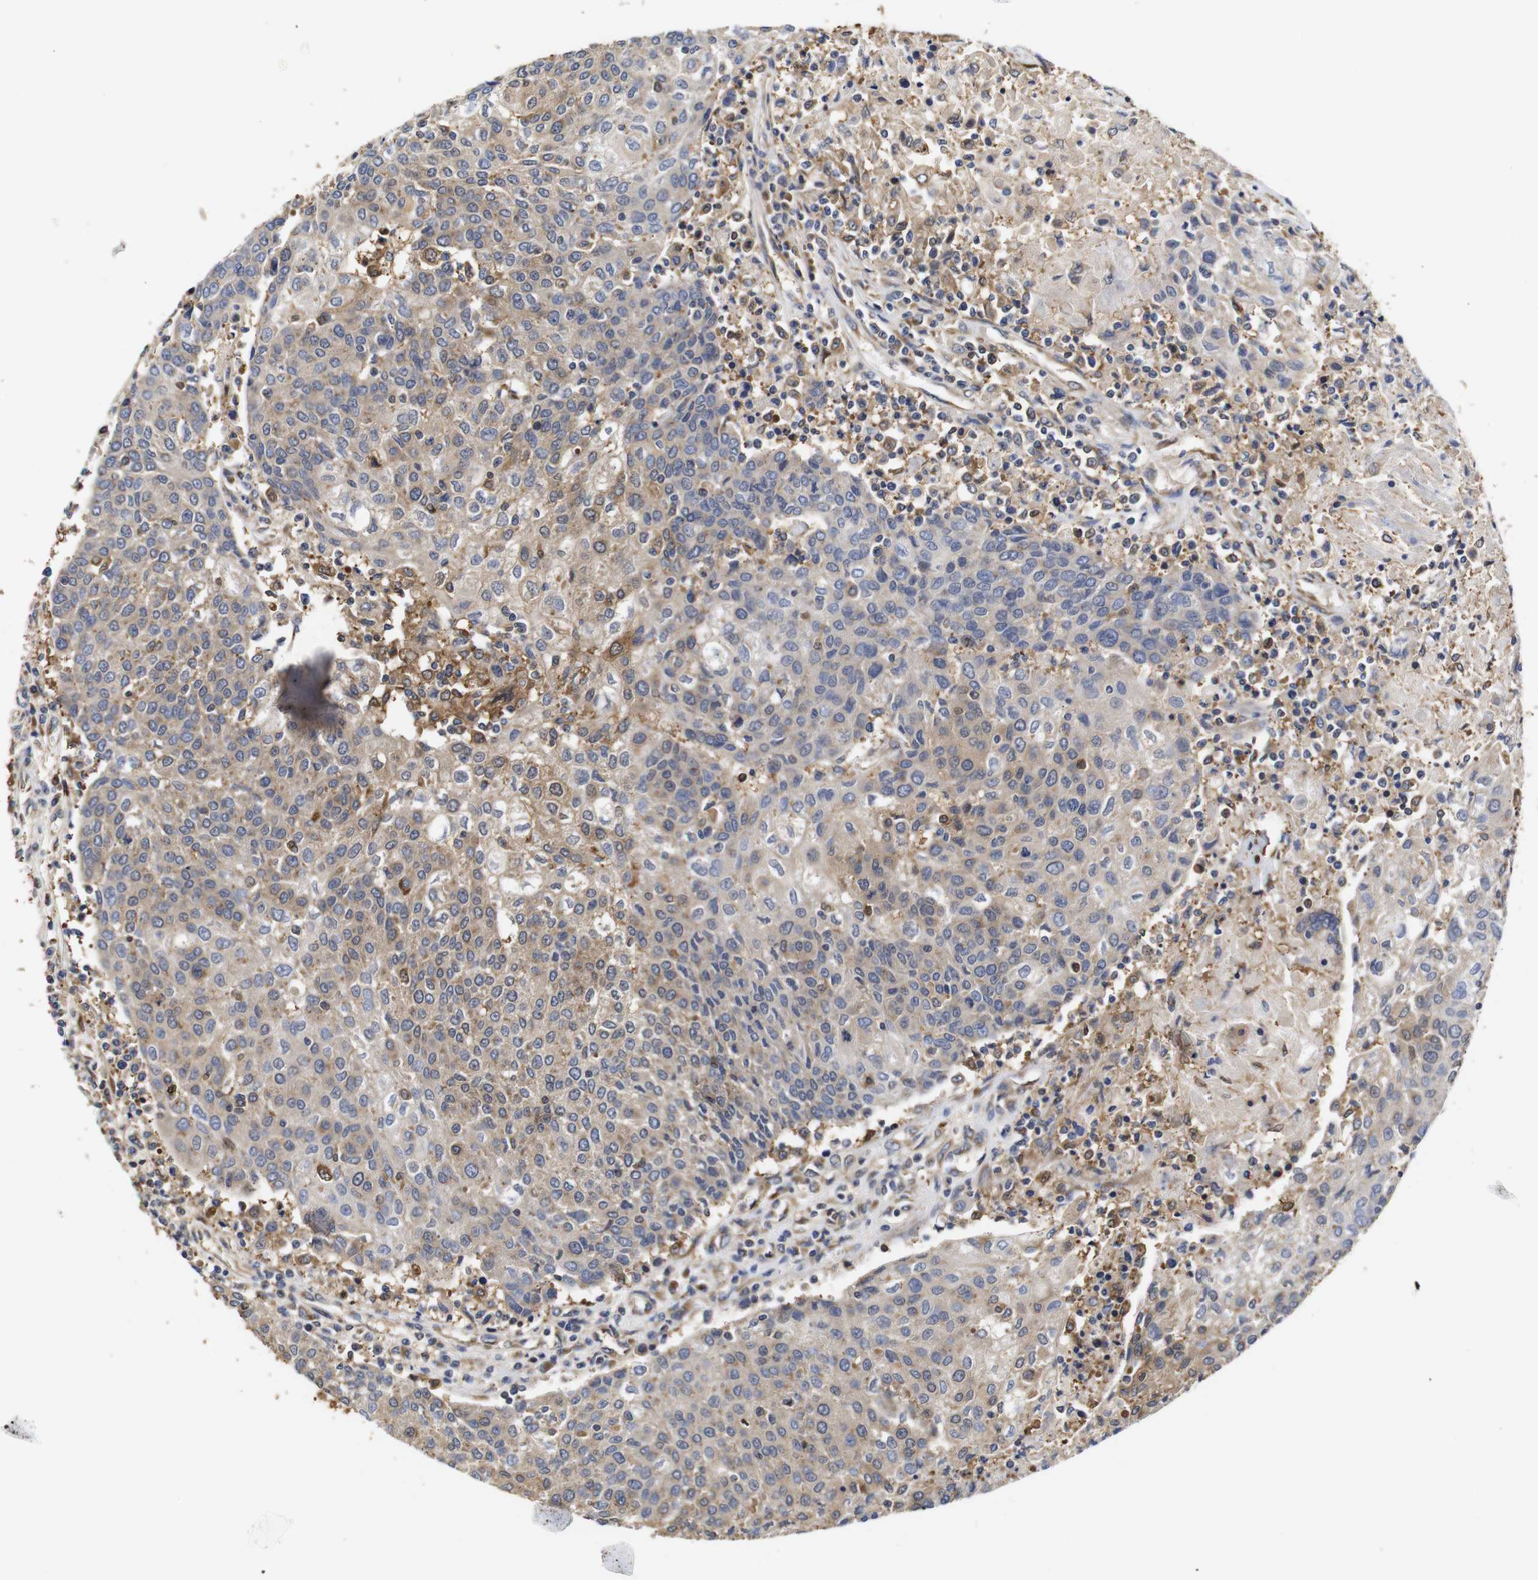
{"staining": {"intensity": "weak", "quantity": "25%-75%", "location": "cytoplasmic/membranous"}, "tissue": "urothelial cancer", "cell_type": "Tumor cells", "image_type": "cancer", "snomed": [{"axis": "morphology", "description": "Urothelial carcinoma, High grade"}, {"axis": "topography", "description": "Urinary bladder"}], "caption": "IHC (DAB (3,3'-diaminobenzidine)) staining of urothelial cancer exhibits weak cytoplasmic/membranous protein staining in approximately 25%-75% of tumor cells.", "gene": "LRRCC1", "patient": {"sex": "female", "age": 85}}